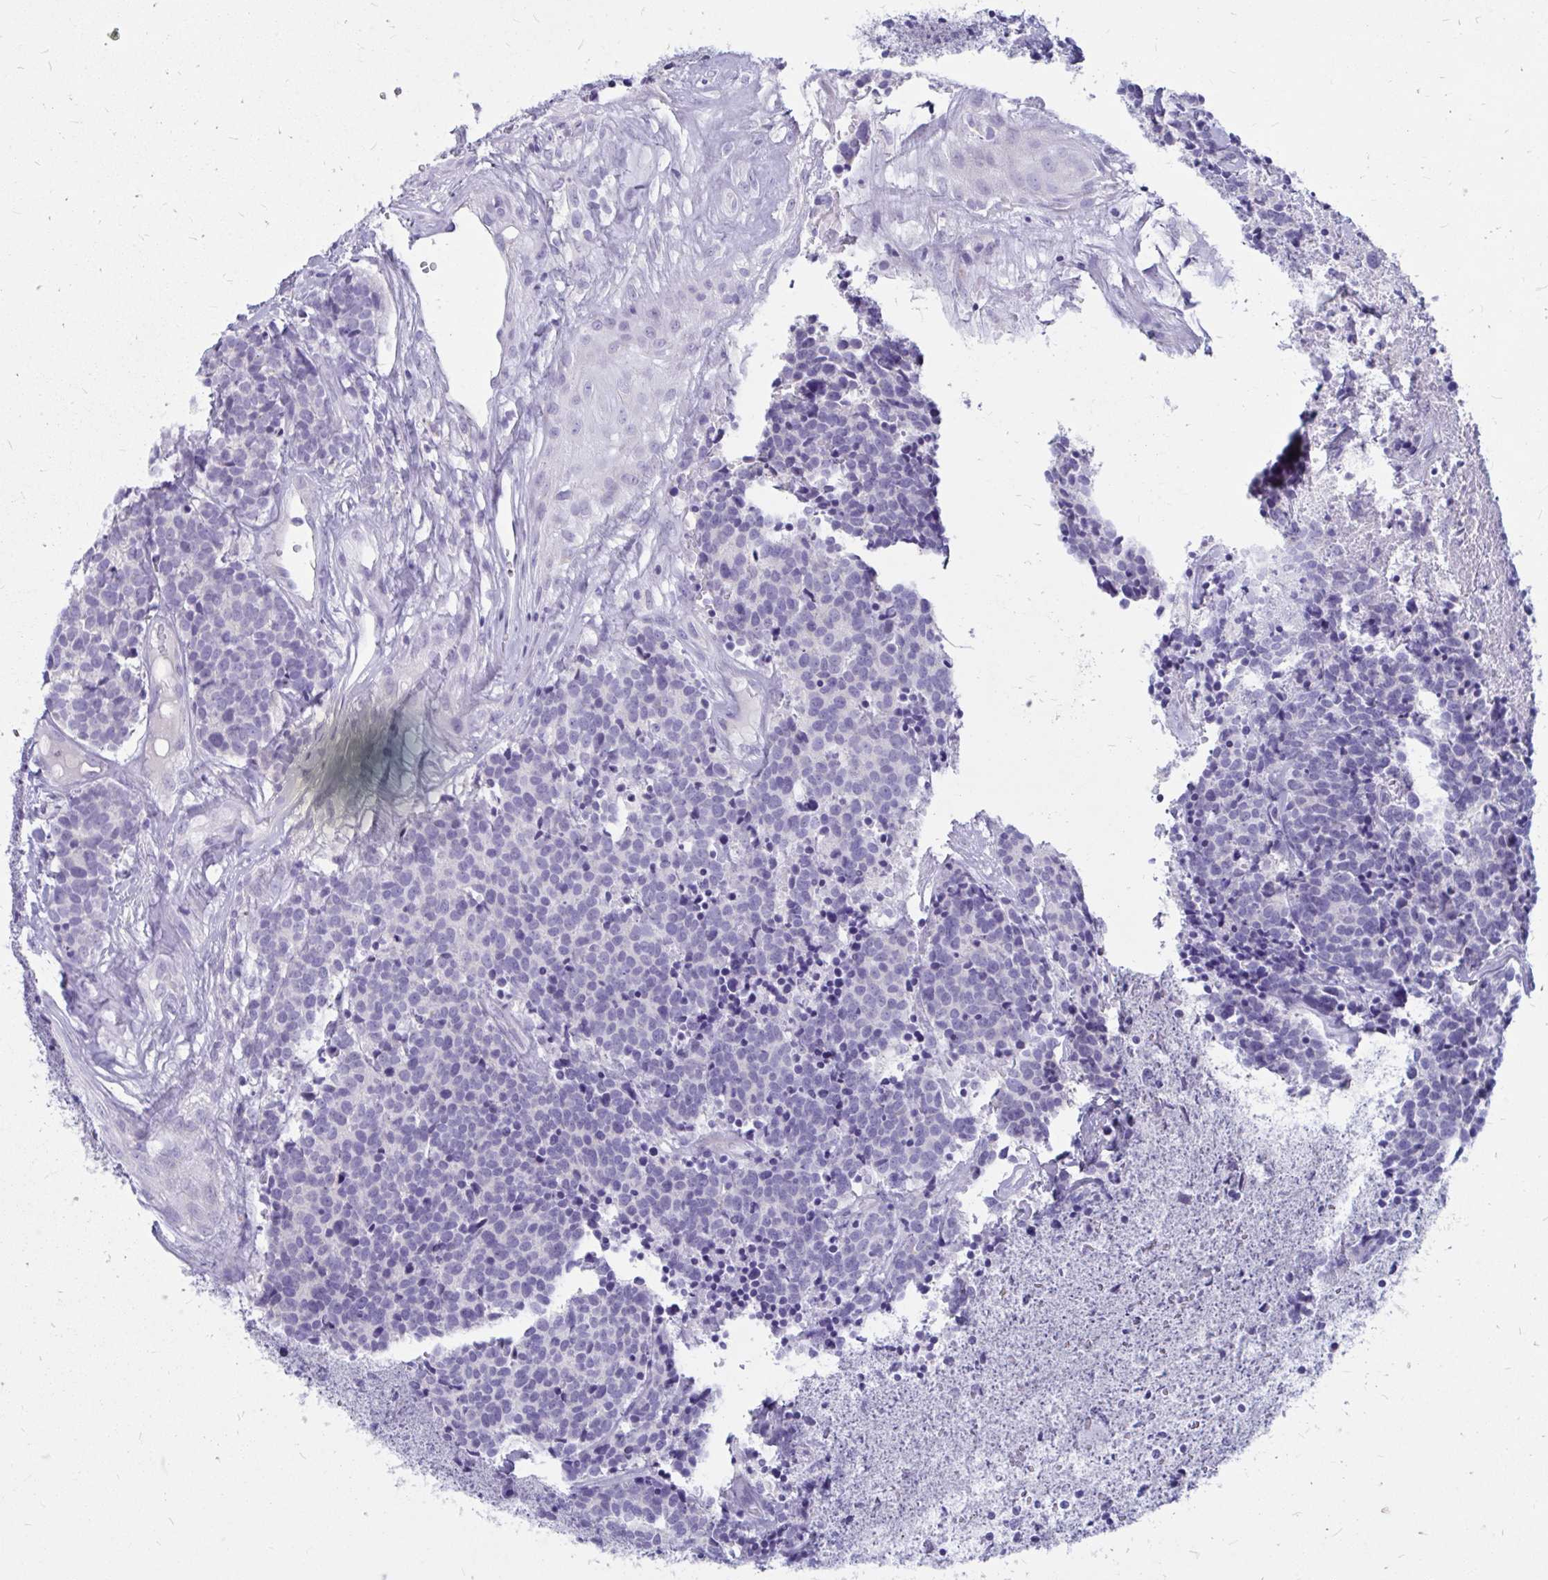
{"staining": {"intensity": "negative", "quantity": "none", "location": "none"}, "tissue": "carcinoid", "cell_type": "Tumor cells", "image_type": "cancer", "snomed": [{"axis": "morphology", "description": "Carcinoid, malignant, NOS"}, {"axis": "topography", "description": "Skin"}], "caption": "Photomicrograph shows no significant protein positivity in tumor cells of carcinoid. The staining was performed using DAB to visualize the protein expression in brown, while the nuclei were stained in blue with hematoxylin (Magnification: 20x).", "gene": "IGSF5", "patient": {"sex": "female", "age": 79}}